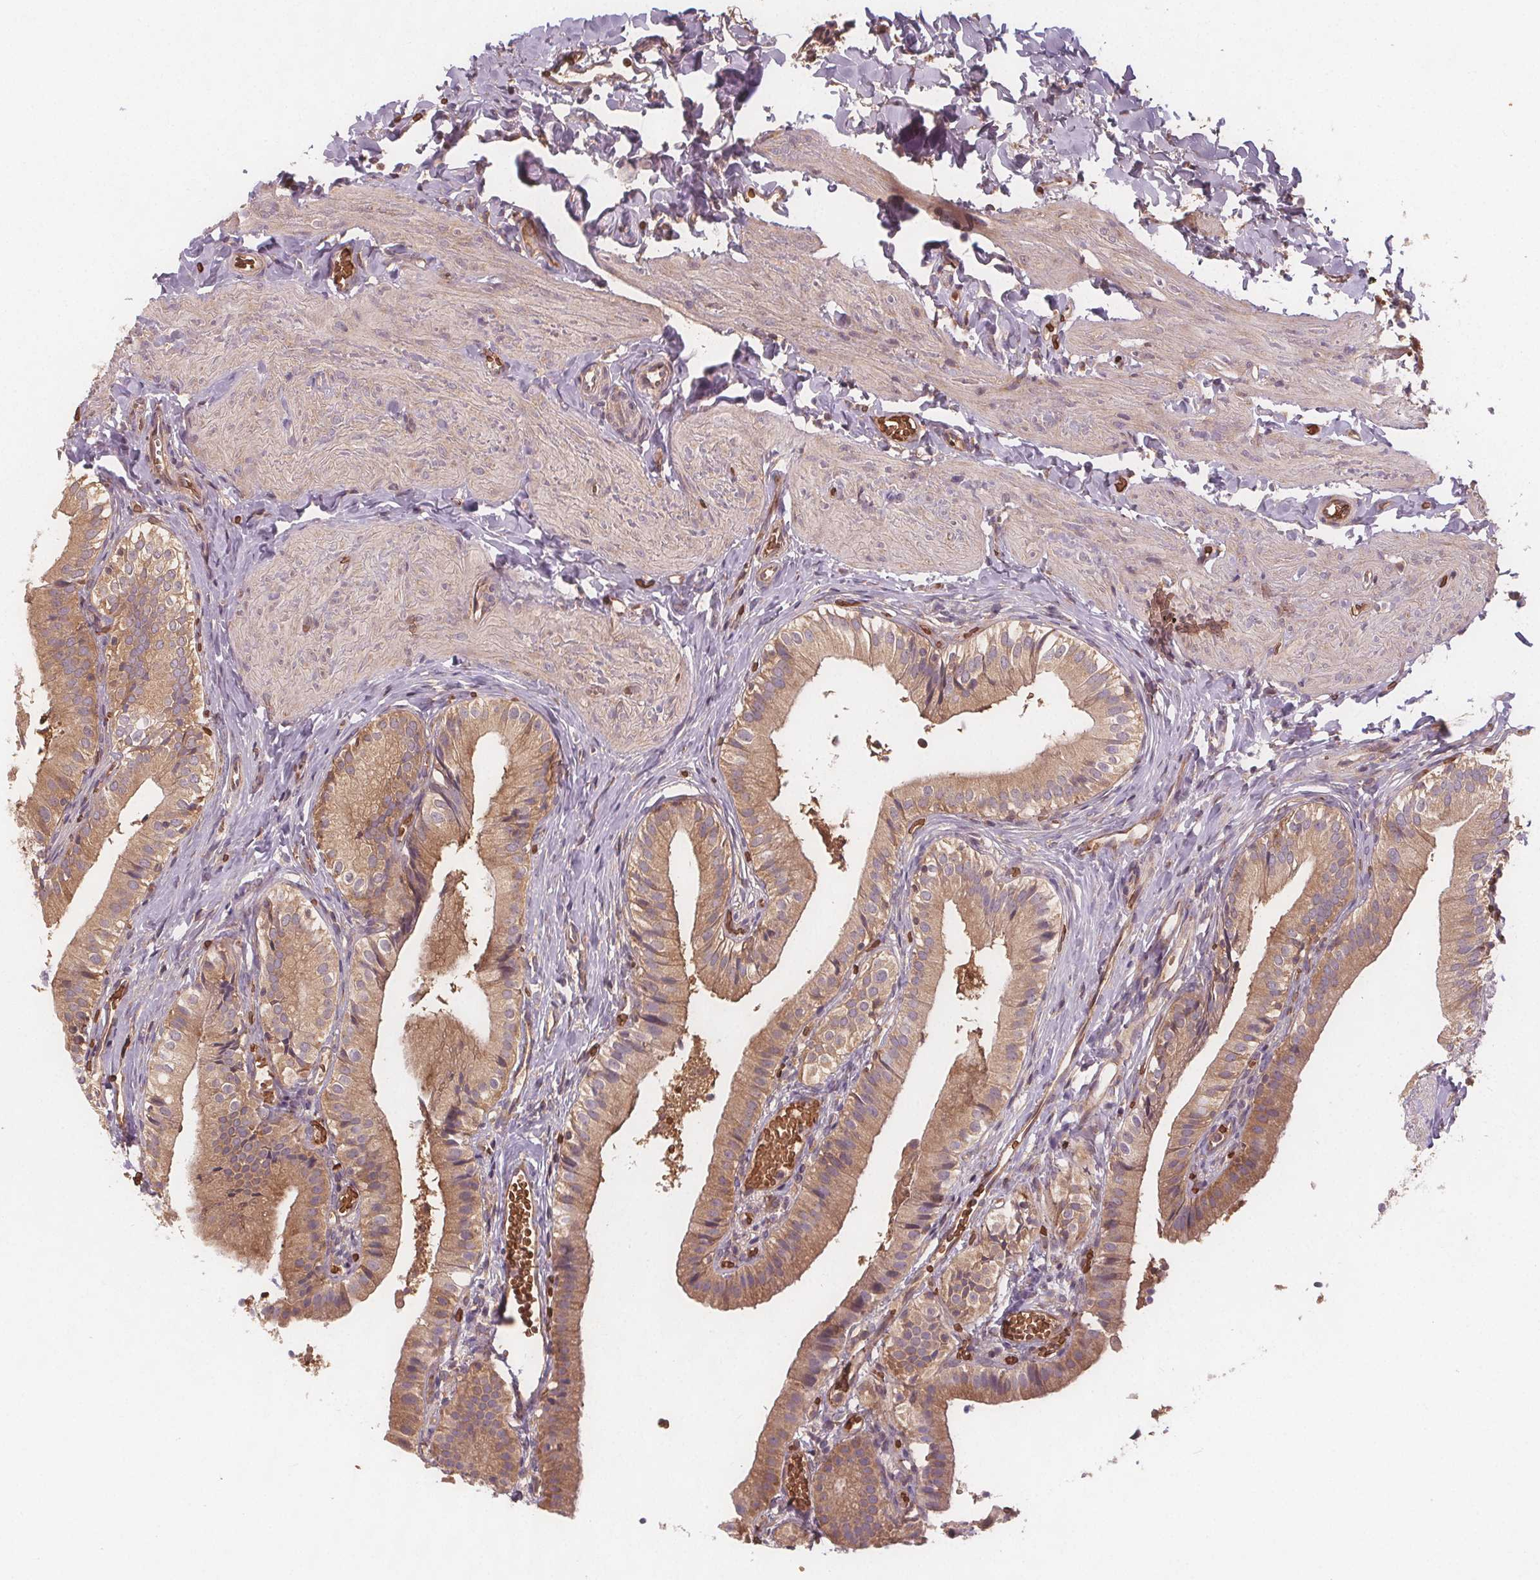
{"staining": {"intensity": "moderate", "quantity": ">75%", "location": "cytoplasmic/membranous"}, "tissue": "gallbladder", "cell_type": "Glandular cells", "image_type": "normal", "snomed": [{"axis": "morphology", "description": "Normal tissue, NOS"}, {"axis": "topography", "description": "Gallbladder"}], "caption": "Moderate cytoplasmic/membranous staining is appreciated in approximately >75% of glandular cells in normal gallbladder. The staining was performed using DAB, with brown indicating positive protein expression. Nuclei are stained blue with hematoxylin.", "gene": "EIF3D", "patient": {"sex": "female", "age": 47}}